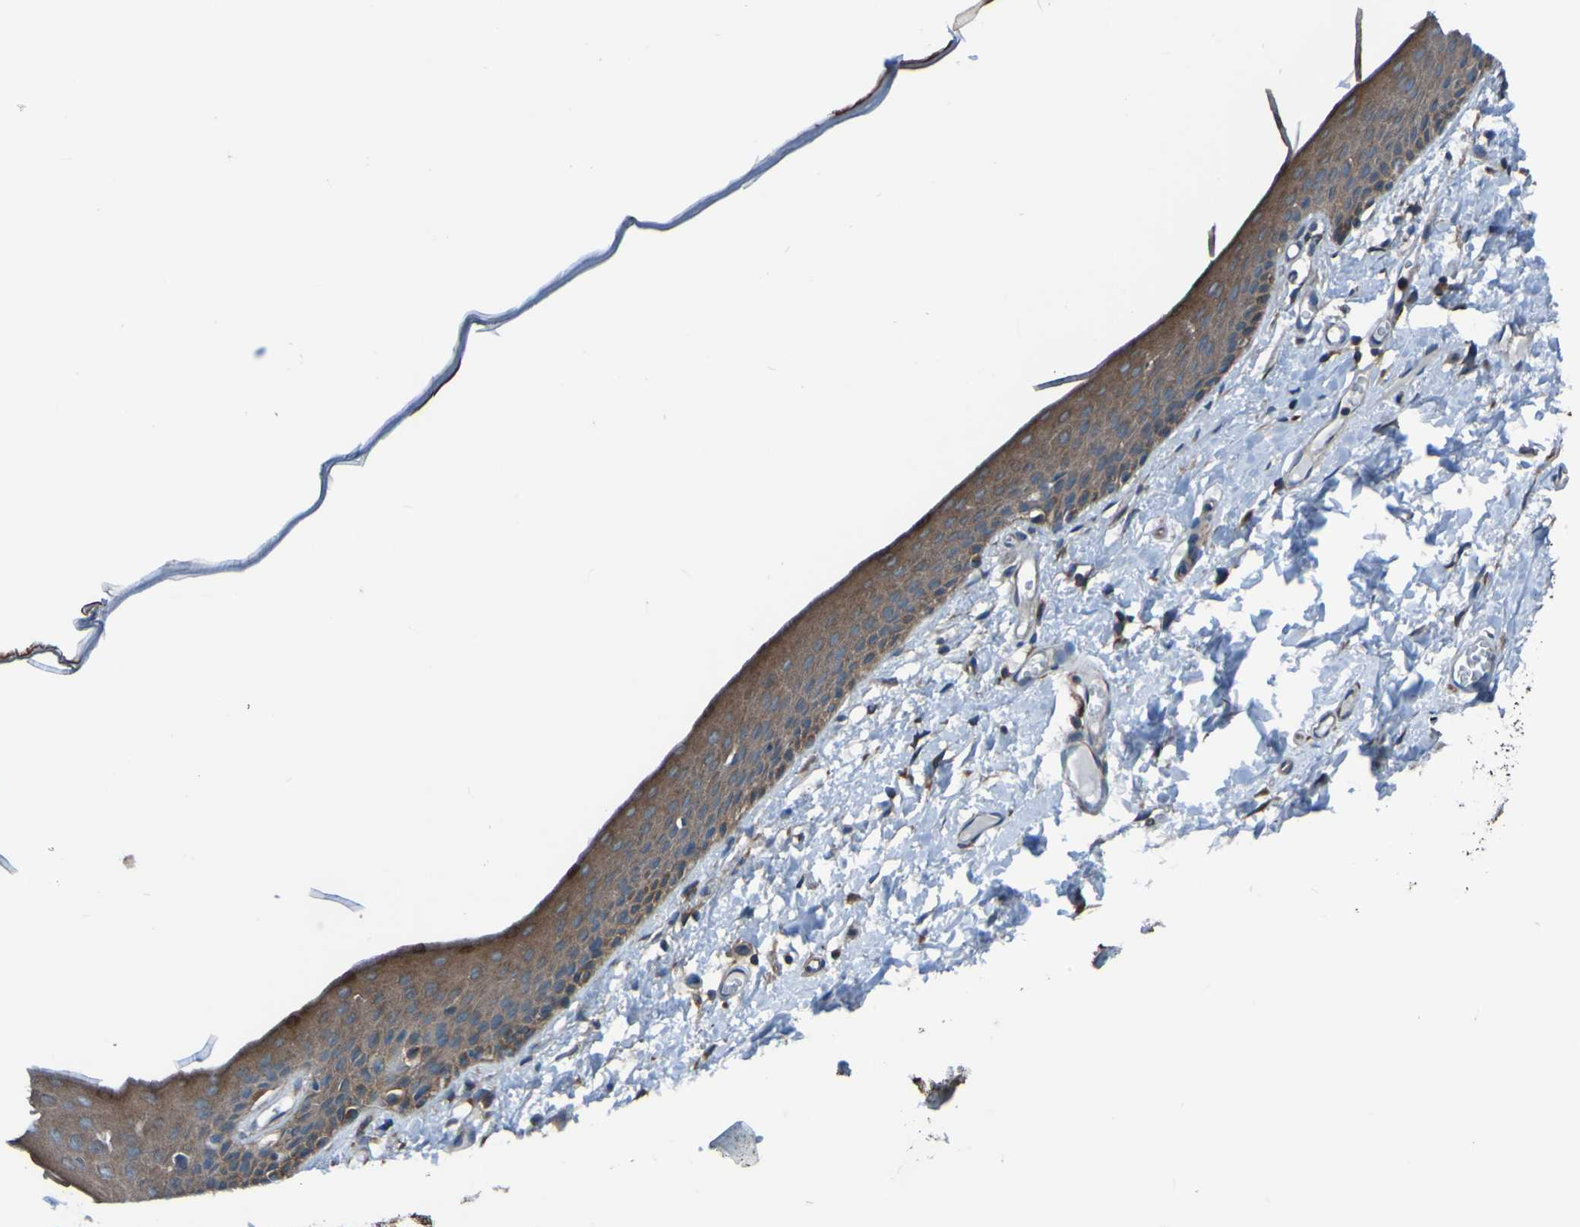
{"staining": {"intensity": "moderate", "quantity": ">75%", "location": "cytoplasmic/membranous"}, "tissue": "skin", "cell_type": "Epidermal cells", "image_type": "normal", "snomed": [{"axis": "morphology", "description": "Normal tissue, NOS"}, {"axis": "topography", "description": "Vulva"}], "caption": "DAB immunohistochemical staining of benign human skin exhibits moderate cytoplasmic/membranous protein staining in about >75% of epidermal cells.", "gene": "RAB5B", "patient": {"sex": "female", "age": 54}}